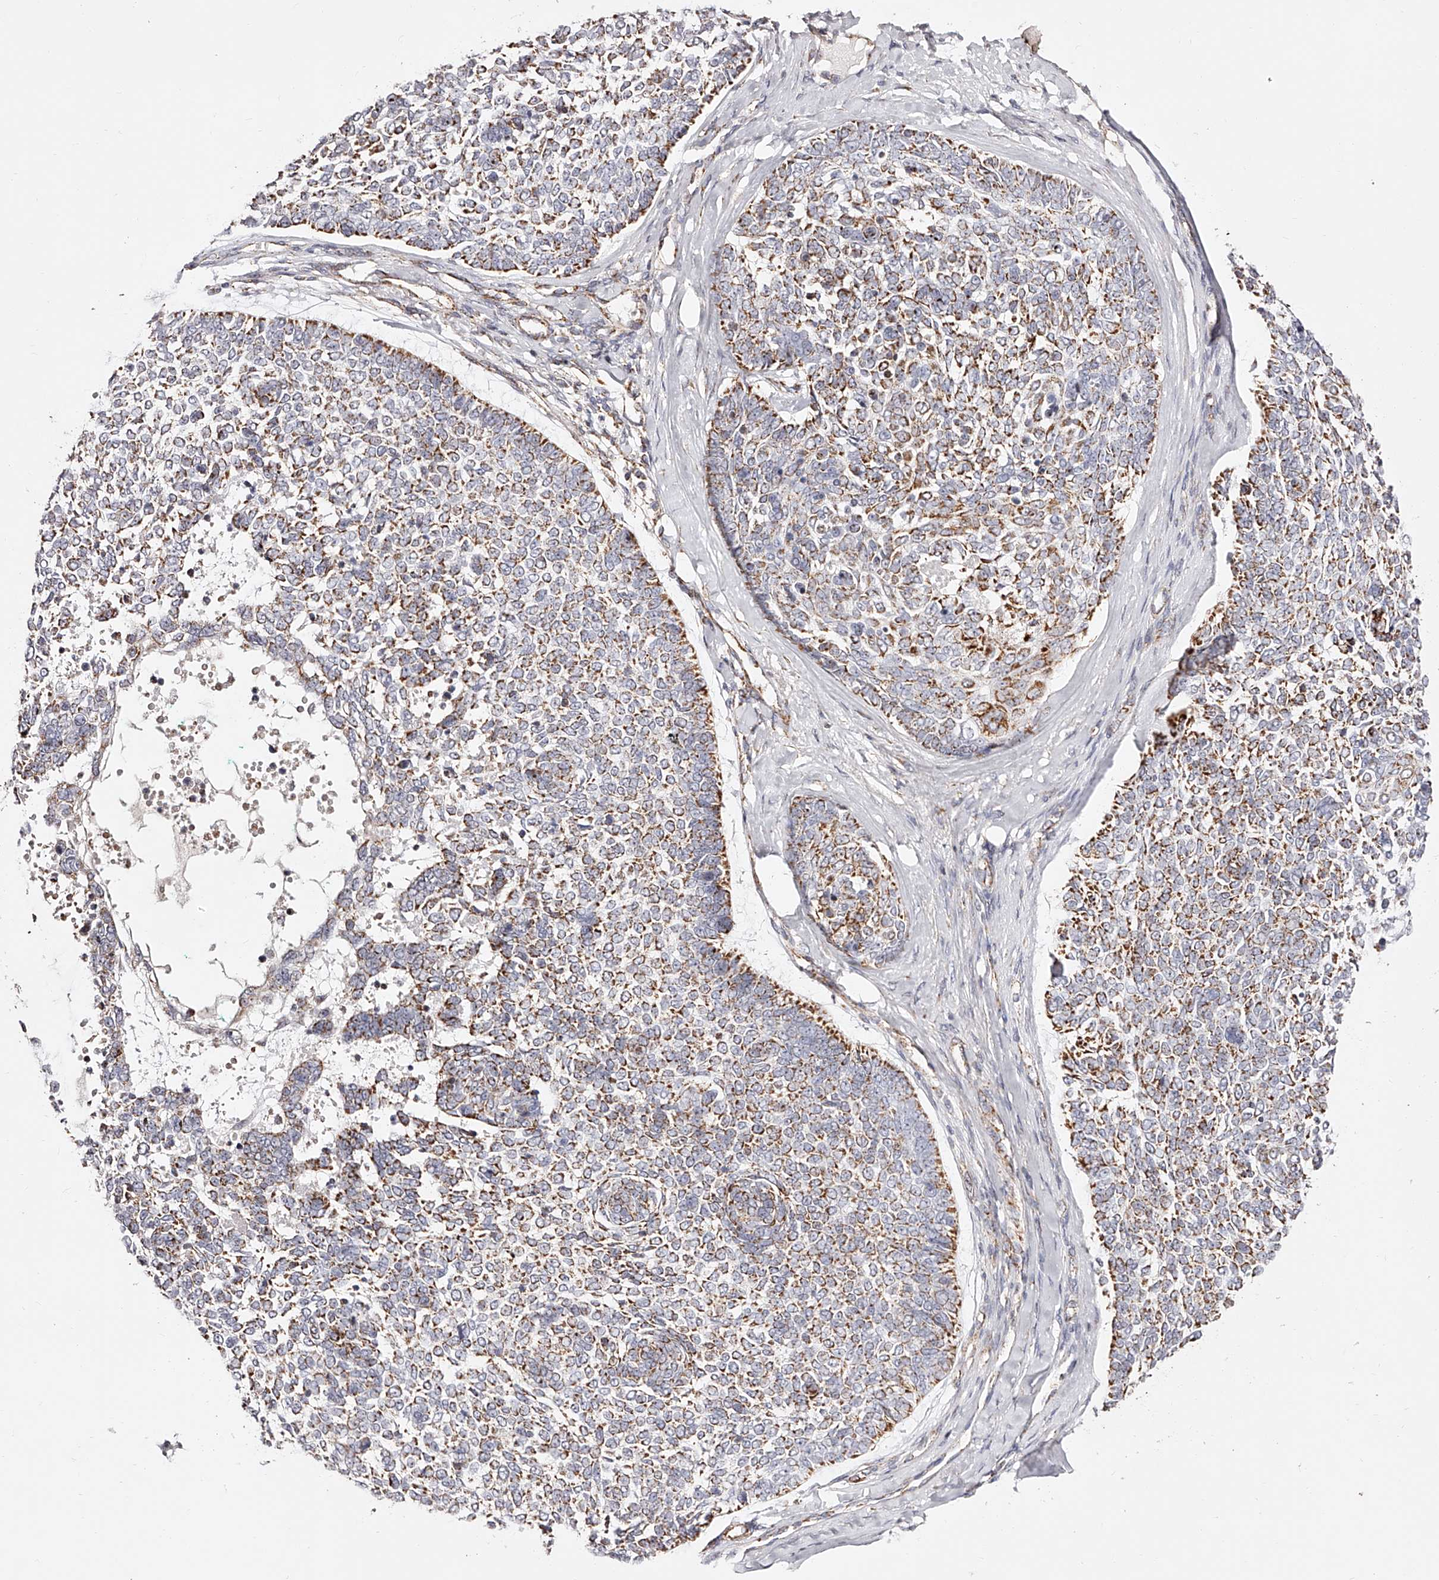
{"staining": {"intensity": "moderate", "quantity": "25%-75%", "location": "cytoplasmic/membranous"}, "tissue": "skin cancer", "cell_type": "Tumor cells", "image_type": "cancer", "snomed": [{"axis": "morphology", "description": "Basal cell carcinoma"}, {"axis": "topography", "description": "Skin"}], "caption": "Skin basal cell carcinoma tissue demonstrates moderate cytoplasmic/membranous staining in about 25%-75% of tumor cells, visualized by immunohistochemistry.", "gene": "NDUFV3", "patient": {"sex": "female", "age": 81}}